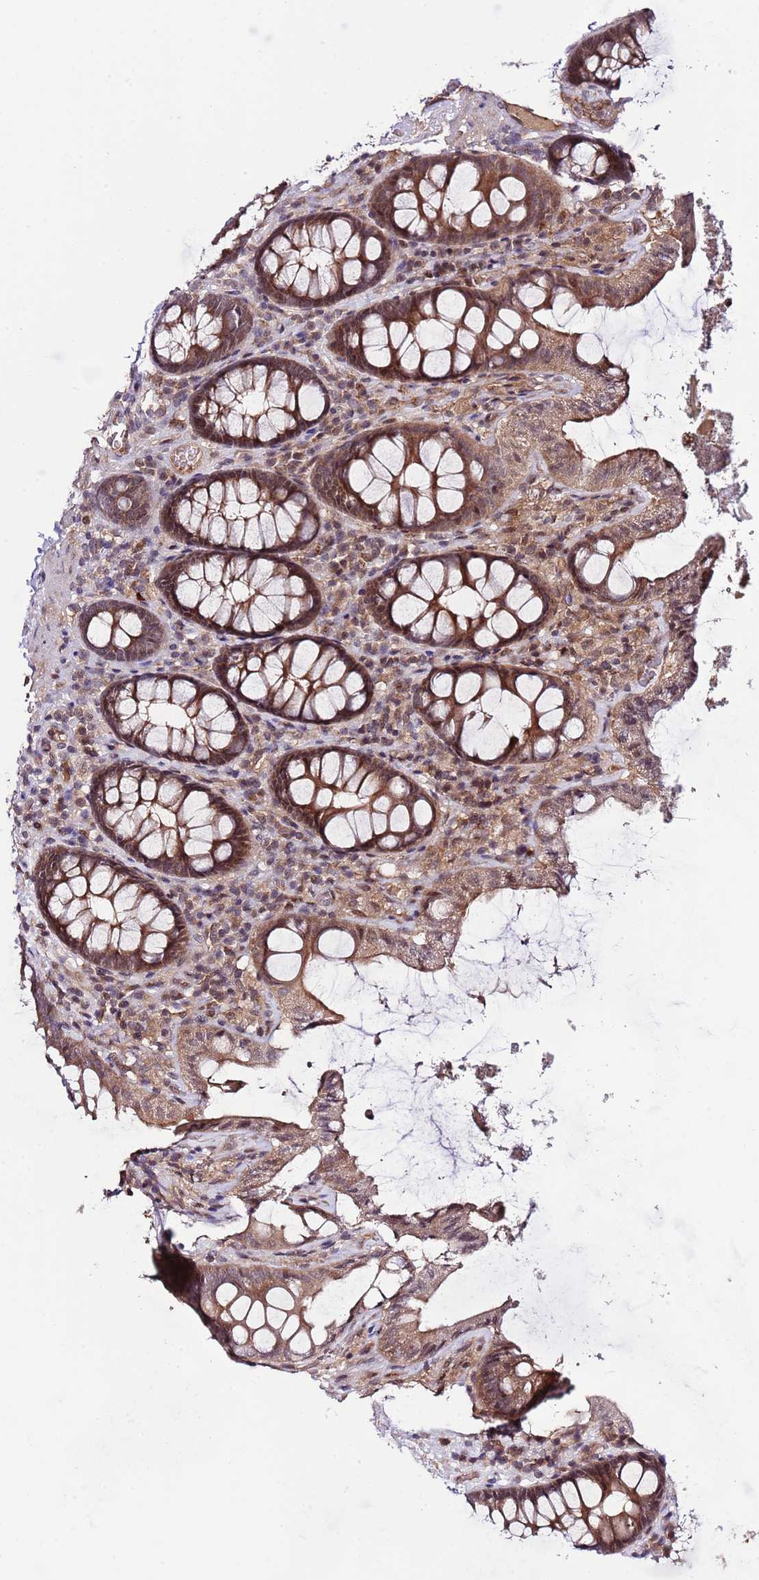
{"staining": {"intensity": "moderate", "quantity": ">75%", "location": "cytoplasmic/membranous,nuclear"}, "tissue": "colon", "cell_type": "Endothelial cells", "image_type": "normal", "snomed": [{"axis": "morphology", "description": "Normal tissue, NOS"}, {"axis": "topography", "description": "Colon"}], "caption": "Immunohistochemistry of unremarkable human colon exhibits medium levels of moderate cytoplasmic/membranous,nuclear staining in approximately >75% of endothelial cells. (DAB = brown stain, brightfield microscopy at high magnification).", "gene": "PRR16", "patient": {"sex": "male", "age": 84}}